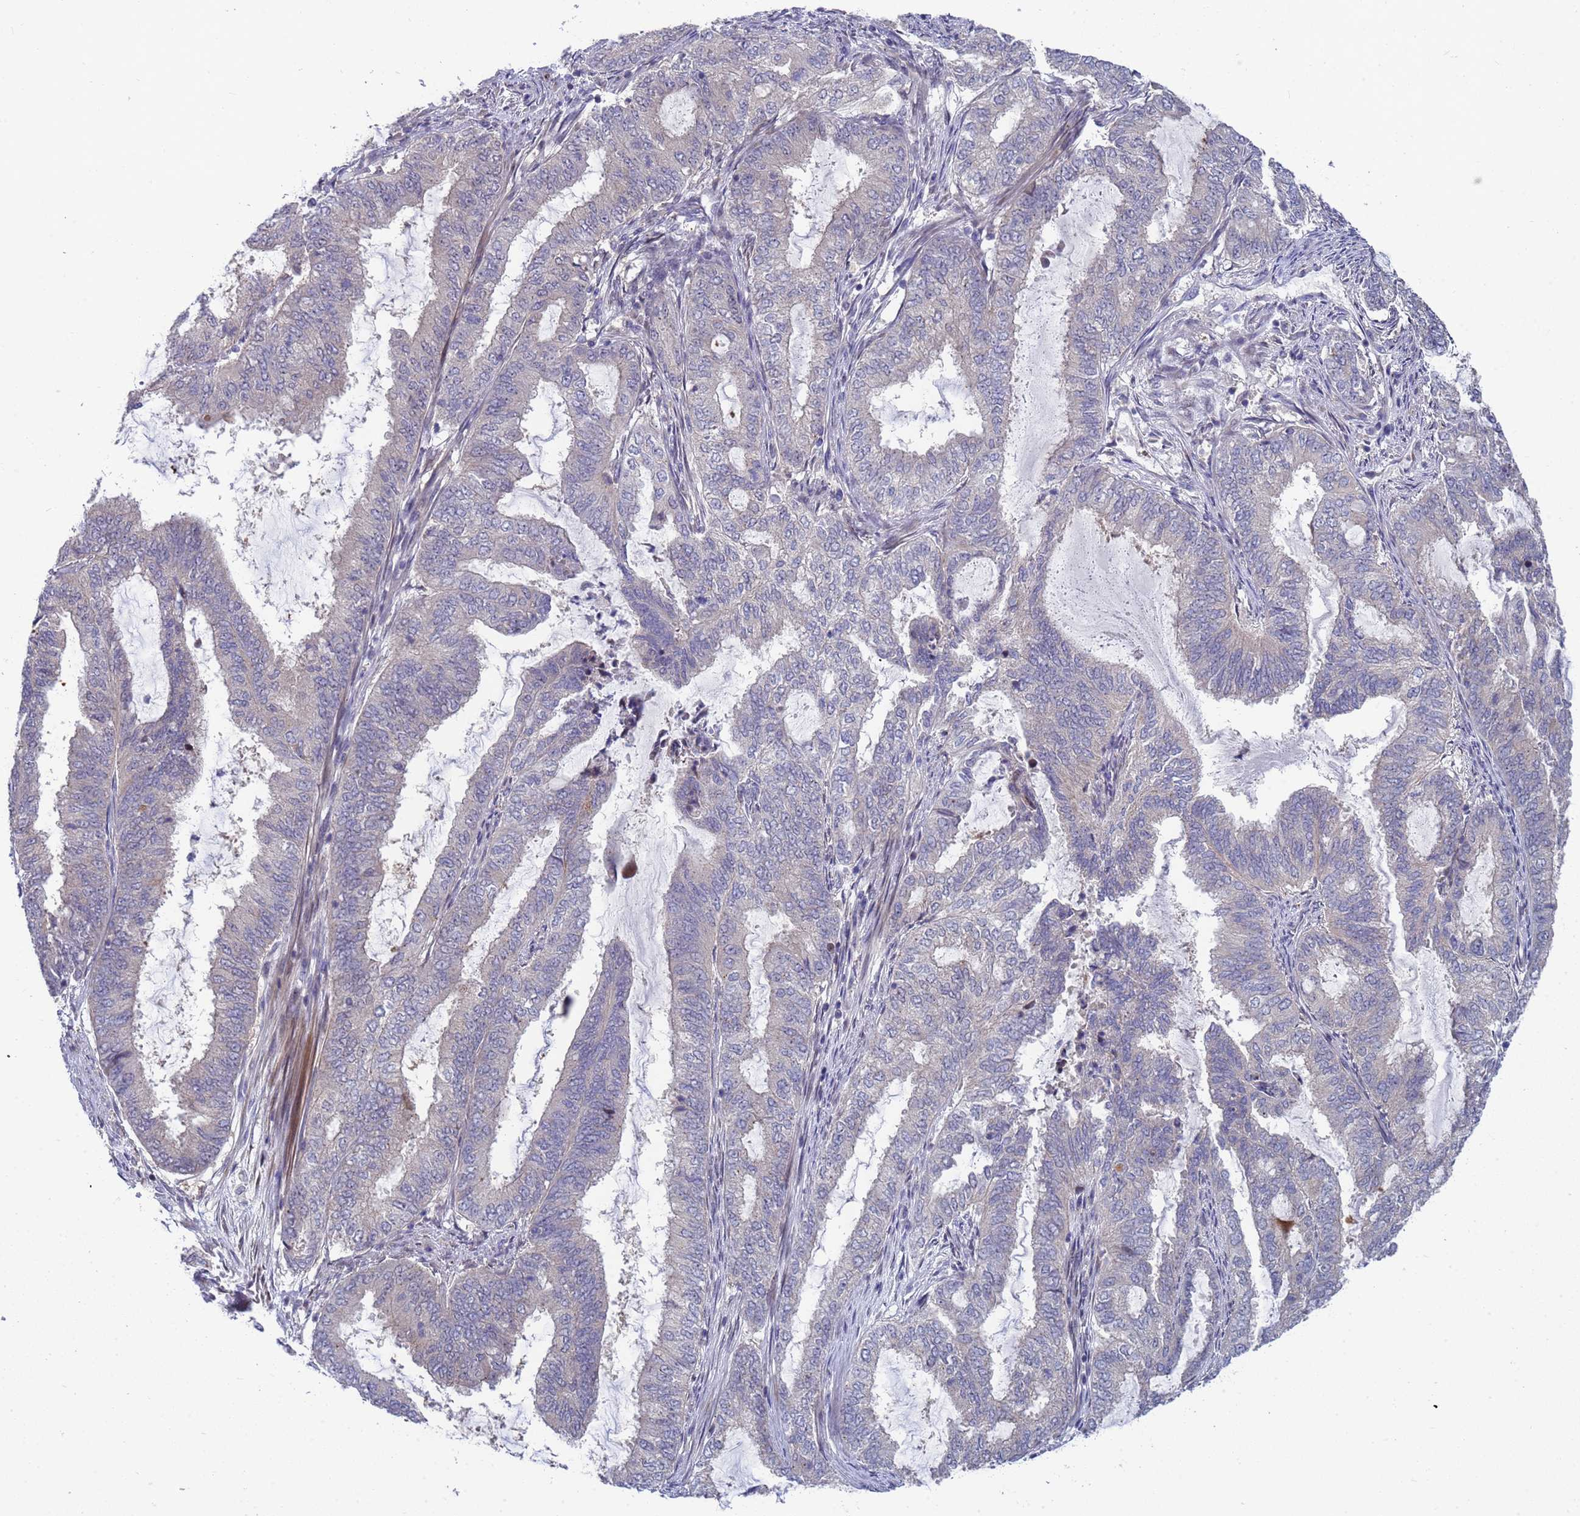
{"staining": {"intensity": "negative", "quantity": "none", "location": "none"}, "tissue": "endometrial cancer", "cell_type": "Tumor cells", "image_type": "cancer", "snomed": [{"axis": "morphology", "description": "Adenocarcinoma, NOS"}, {"axis": "topography", "description": "Endometrium"}], "caption": "Immunohistochemistry (IHC) of human adenocarcinoma (endometrial) reveals no expression in tumor cells.", "gene": "ENOSF1", "patient": {"sex": "female", "age": 51}}